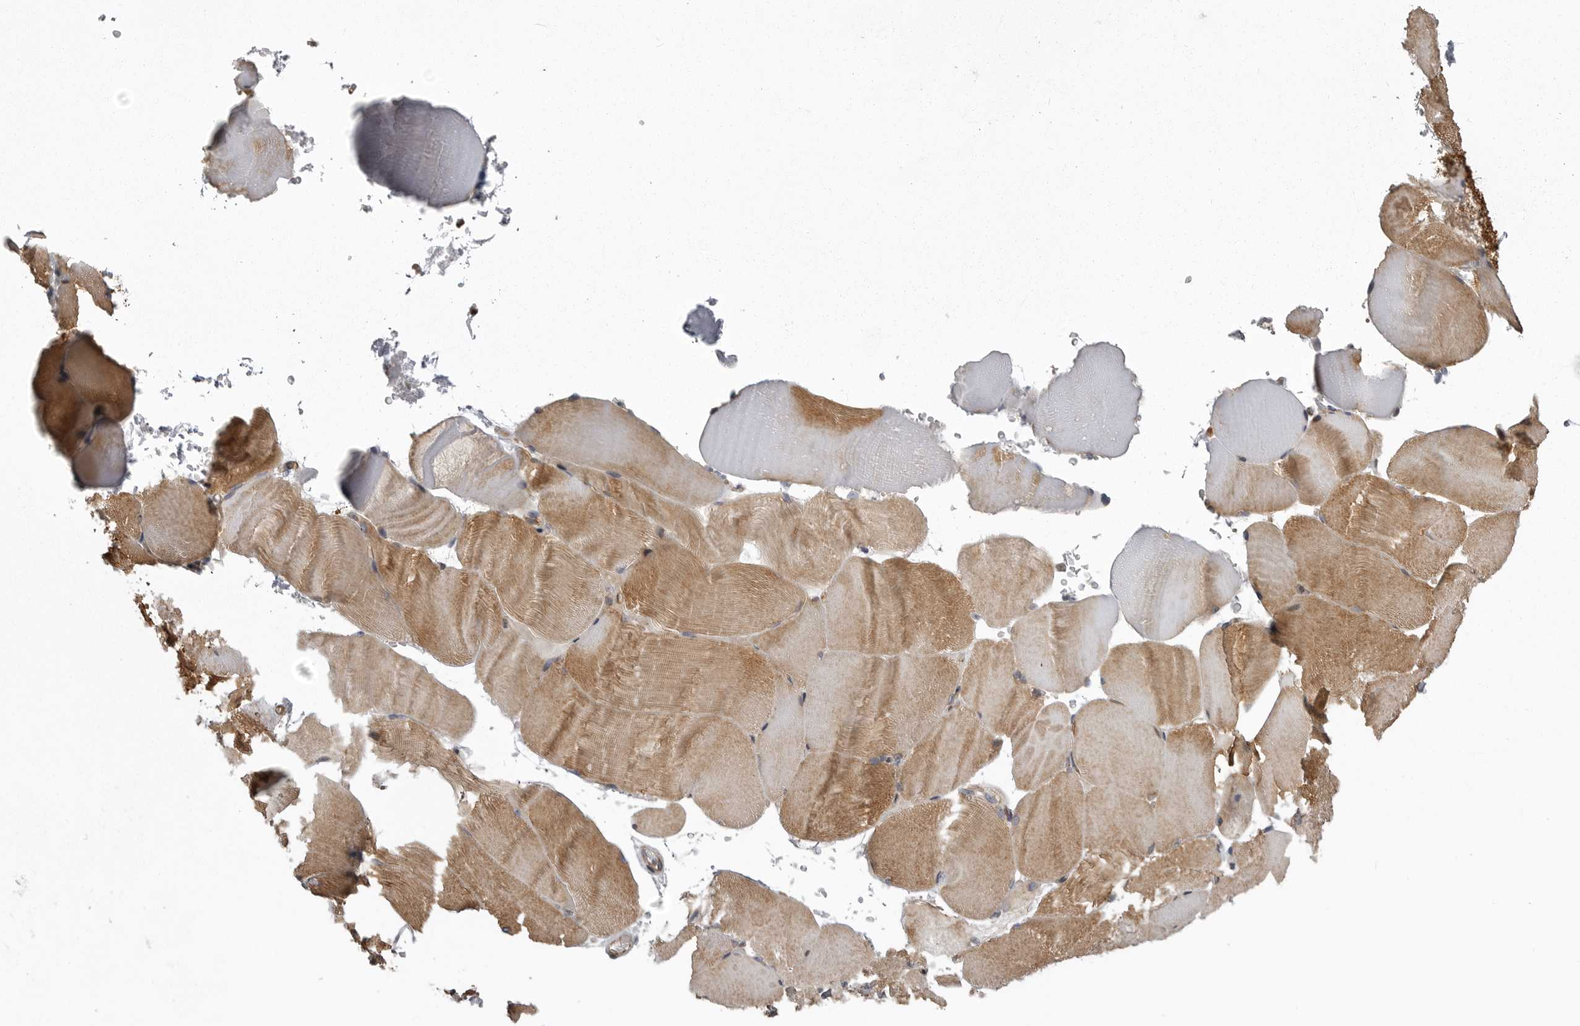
{"staining": {"intensity": "moderate", "quantity": "25%-75%", "location": "cytoplasmic/membranous"}, "tissue": "skeletal muscle", "cell_type": "Myocytes", "image_type": "normal", "snomed": [{"axis": "morphology", "description": "Normal tissue, NOS"}, {"axis": "topography", "description": "Skeletal muscle"}, {"axis": "topography", "description": "Parathyroid gland"}], "caption": "Immunohistochemistry image of normal skeletal muscle stained for a protein (brown), which reveals medium levels of moderate cytoplasmic/membranous expression in approximately 25%-75% of myocytes.", "gene": "ZNRF1", "patient": {"sex": "female", "age": 37}}